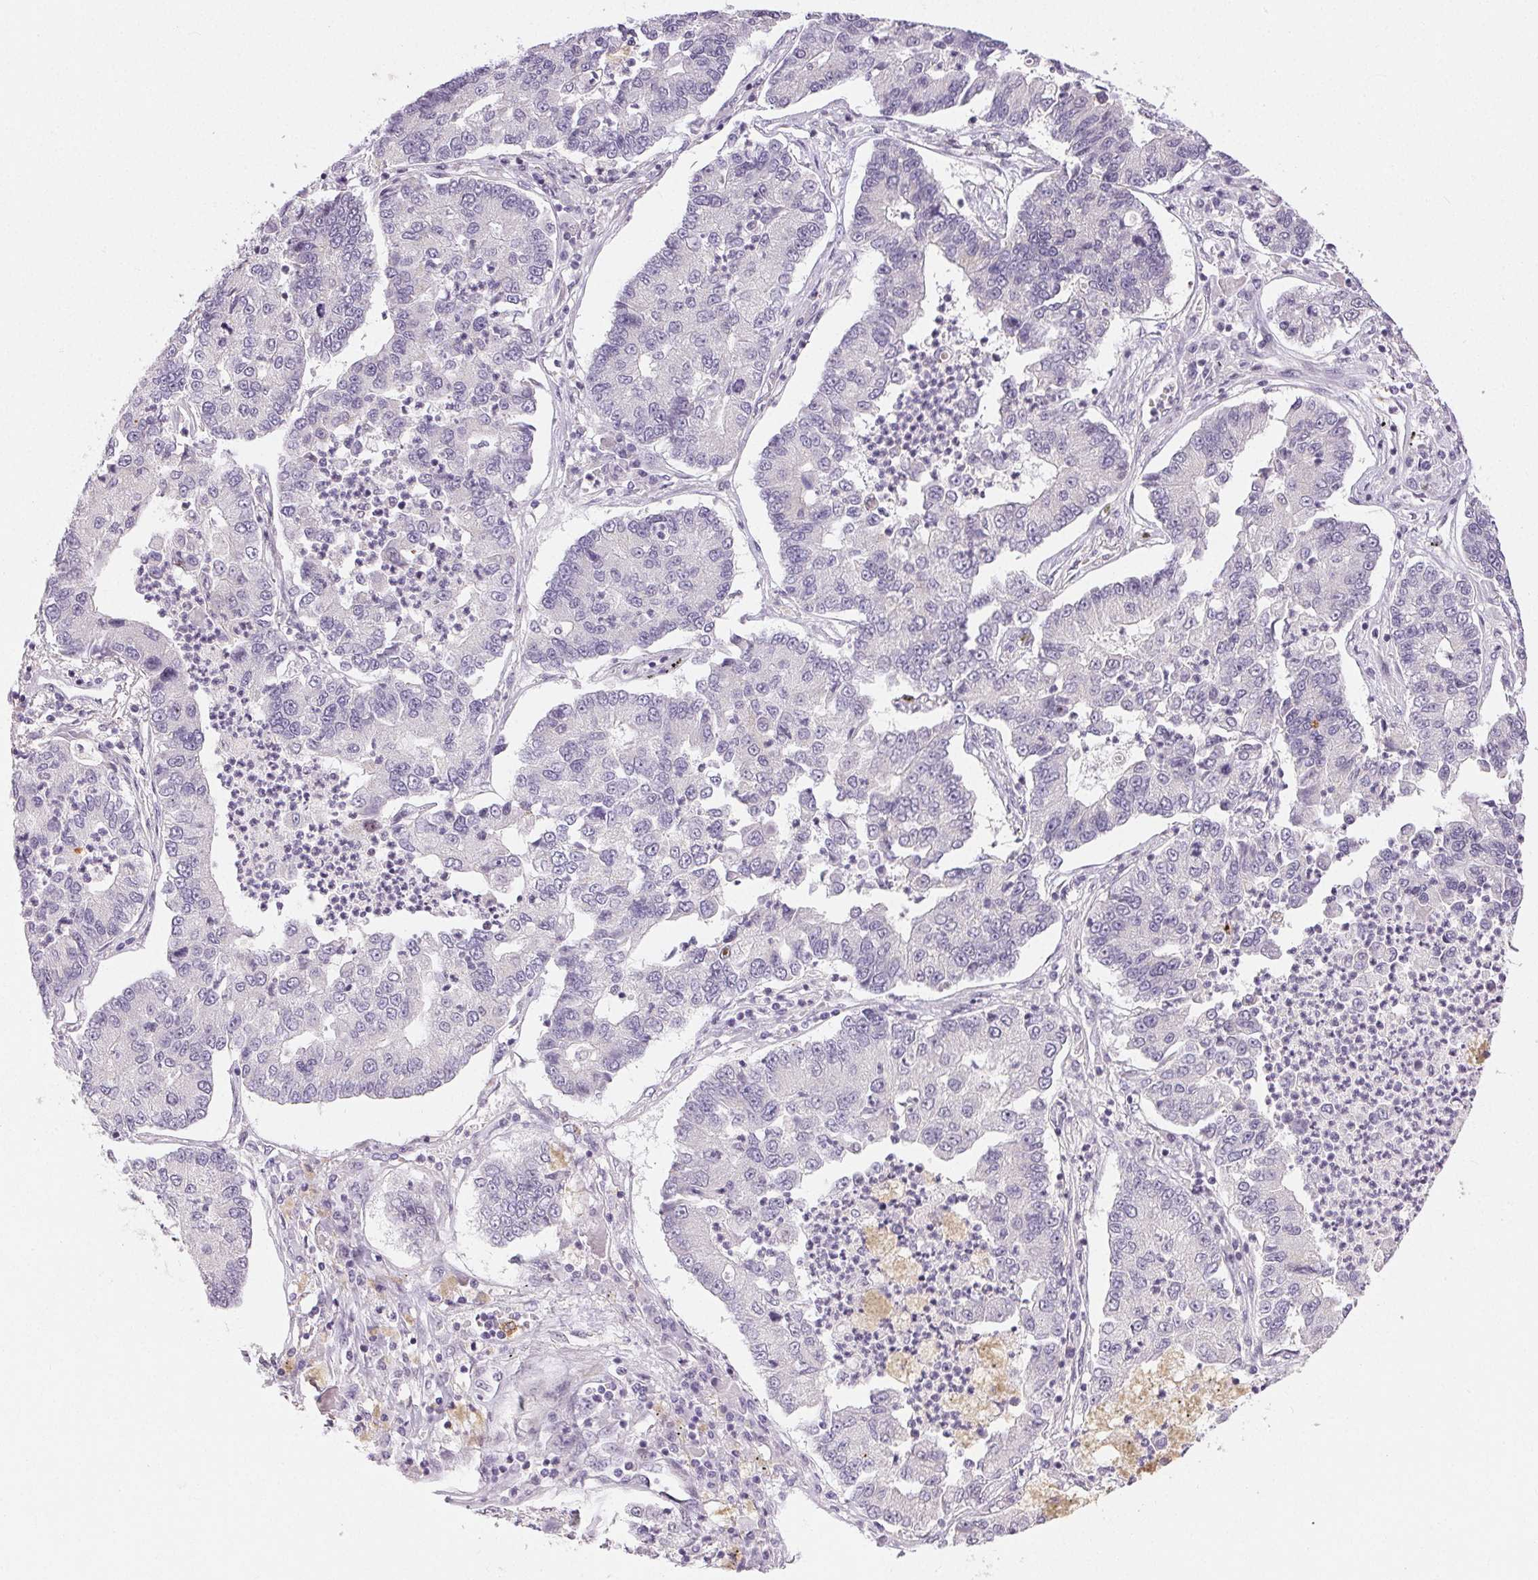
{"staining": {"intensity": "negative", "quantity": "none", "location": "none"}, "tissue": "lung cancer", "cell_type": "Tumor cells", "image_type": "cancer", "snomed": [{"axis": "morphology", "description": "Adenocarcinoma, NOS"}, {"axis": "topography", "description": "Lung"}], "caption": "Photomicrograph shows no protein expression in tumor cells of lung adenocarcinoma tissue.", "gene": "RPGRIP1", "patient": {"sex": "female", "age": 57}}